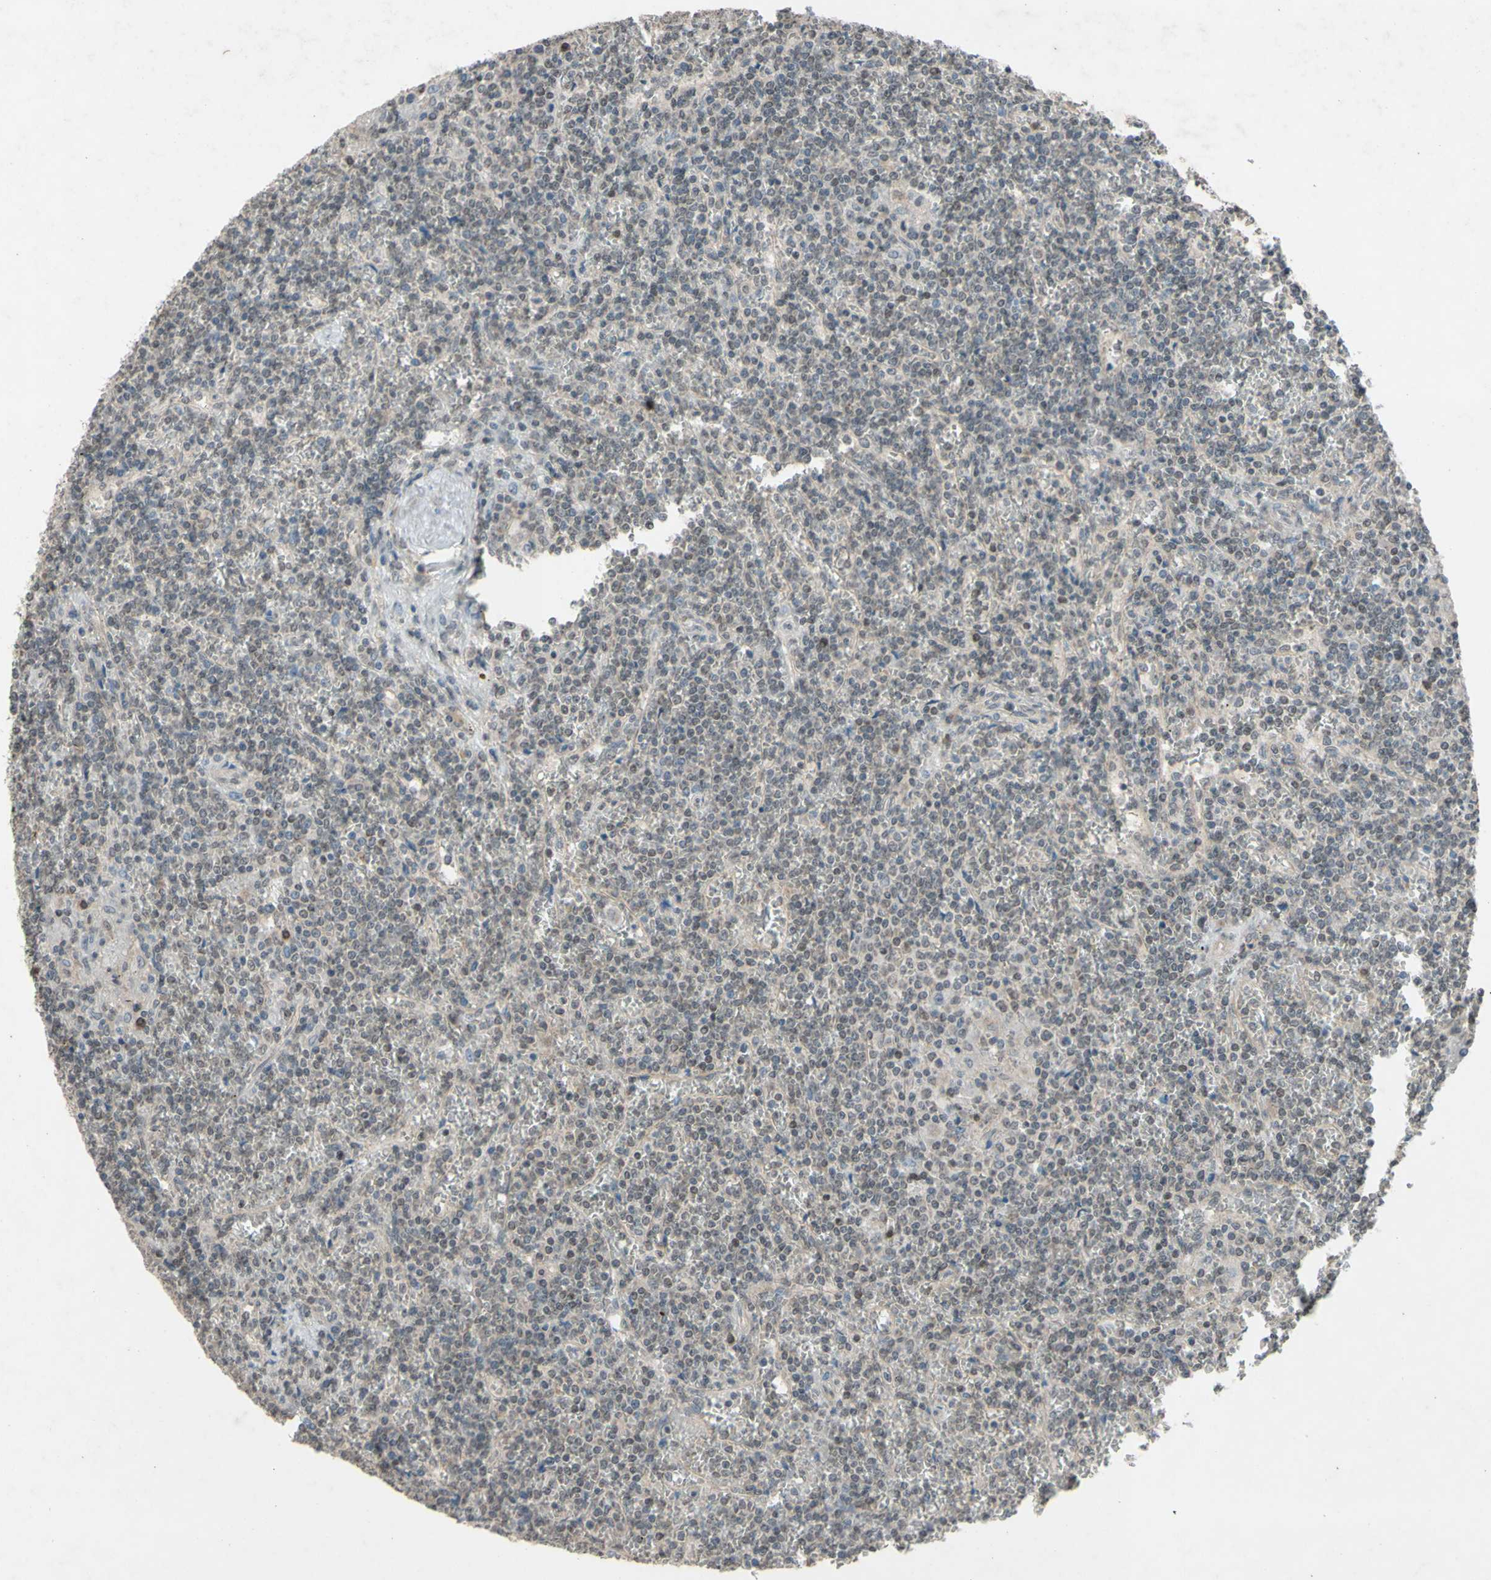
{"staining": {"intensity": "negative", "quantity": "none", "location": "none"}, "tissue": "lymphoma", "cell_type": "Tumor cells", "image_type": "cancer", "snomed": [{"axis": "morphology", "description": "Malignant lymphoma, non-Hodgkin's type, Low grade"}, {"axis": "topography", "description": "Spleen"}], "caption": "This is an immunohistochemistry (IHC) micrograph of malignant lymphoma, non-Hodgkin's type (low-grade). There is no positivity in tumor cells.", "gene": "CDCP1", "patient": {"sex": "female", "age": 19}}